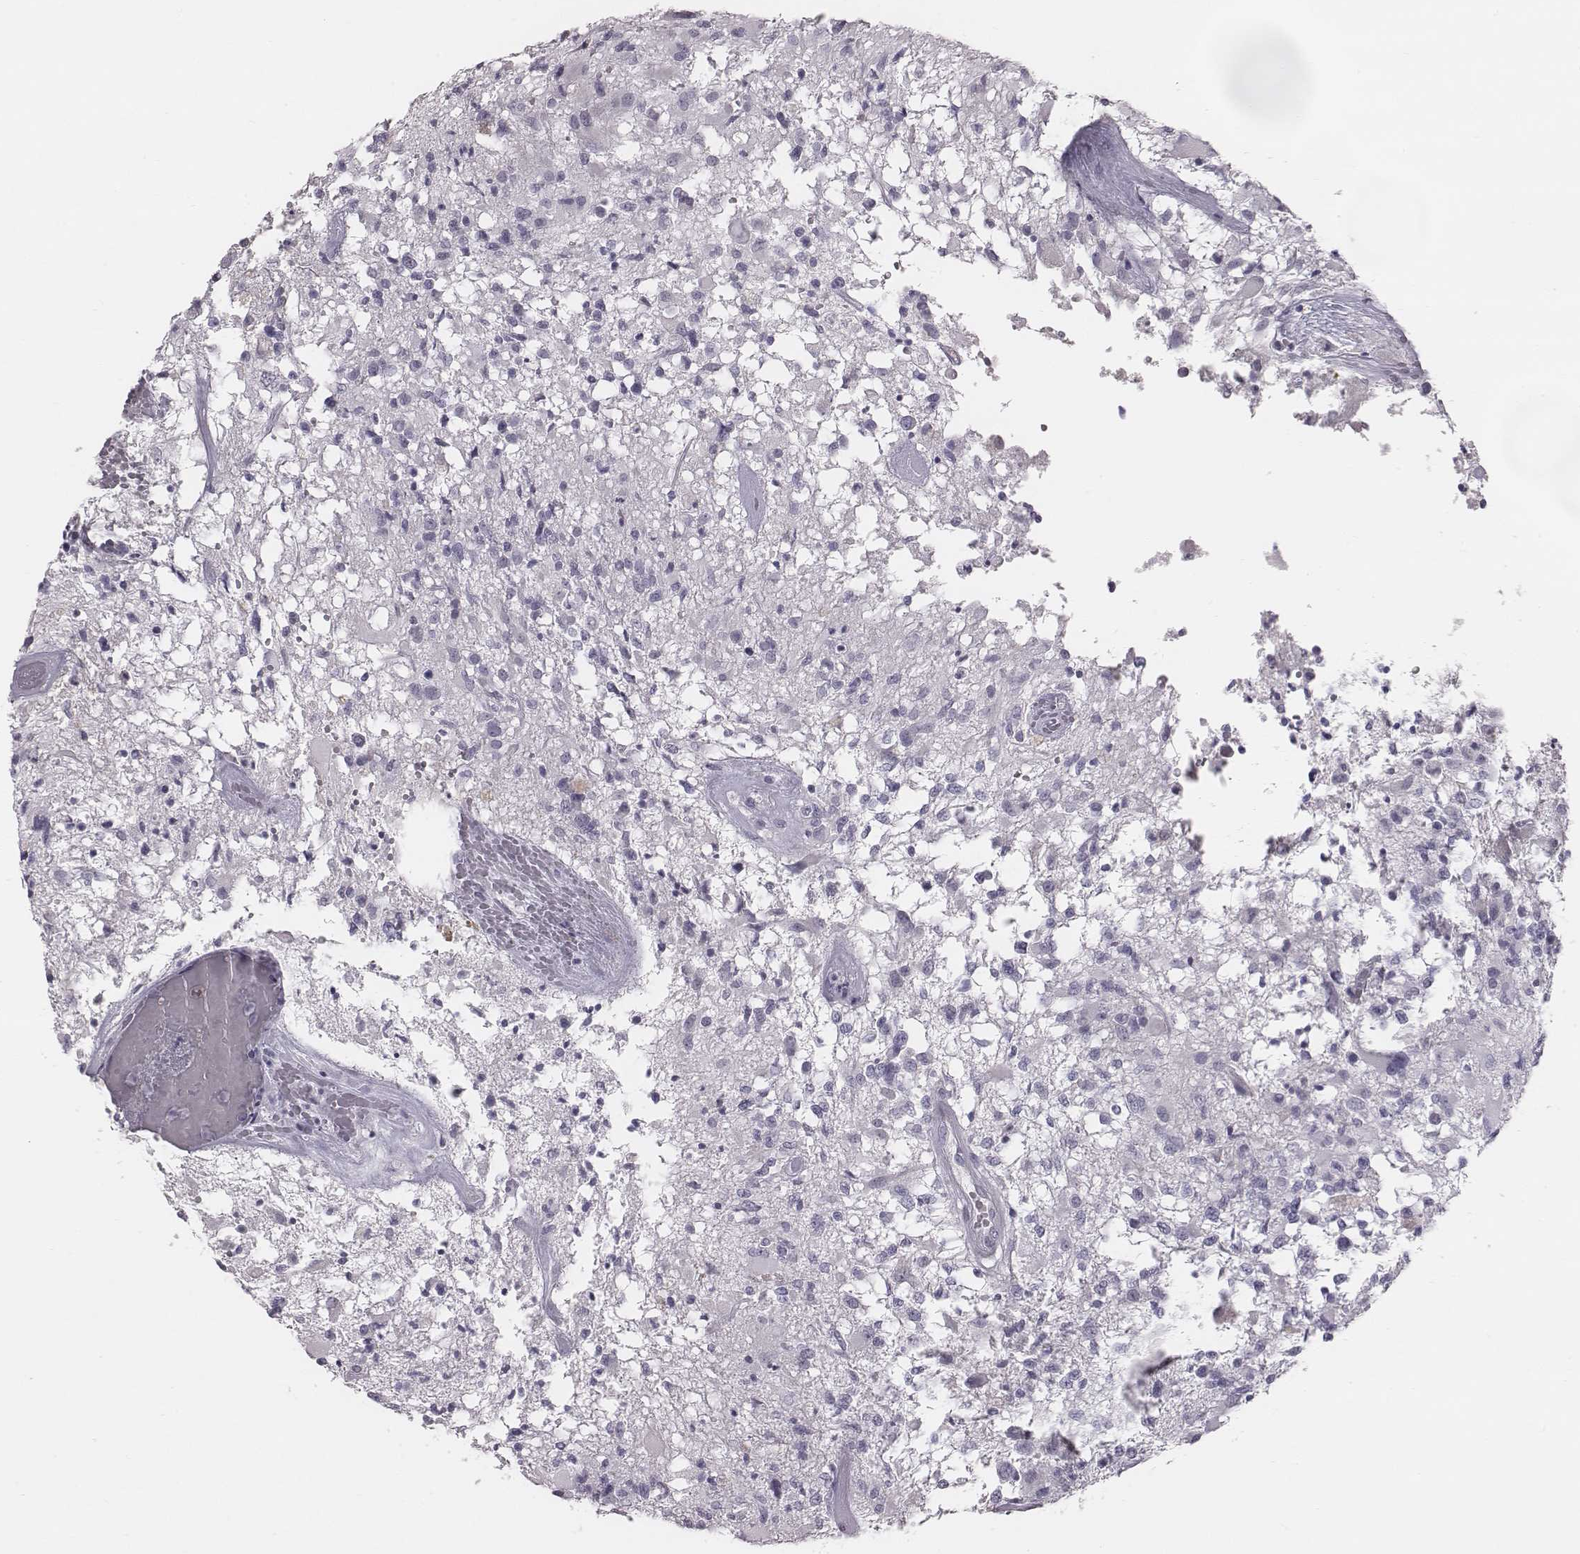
{"staining": {"intensity": "negative", "quantity": "none", "location": "none"}, "tissue": "glioma", "cell_type": "Tumor cells", "image_type": "cancer", "snomed": [{"axis": "morphology", "description": "Glioma, malignant, High grade"}, {"axis": "topography", "description": "Brain"}], "caption": "Histopathology image shows no protein staining in tumor cells of glioma tissue. Nuclei are stained in blue.", "gene": "C6orf58", "patient": {"sex": "female", "age": 63}}